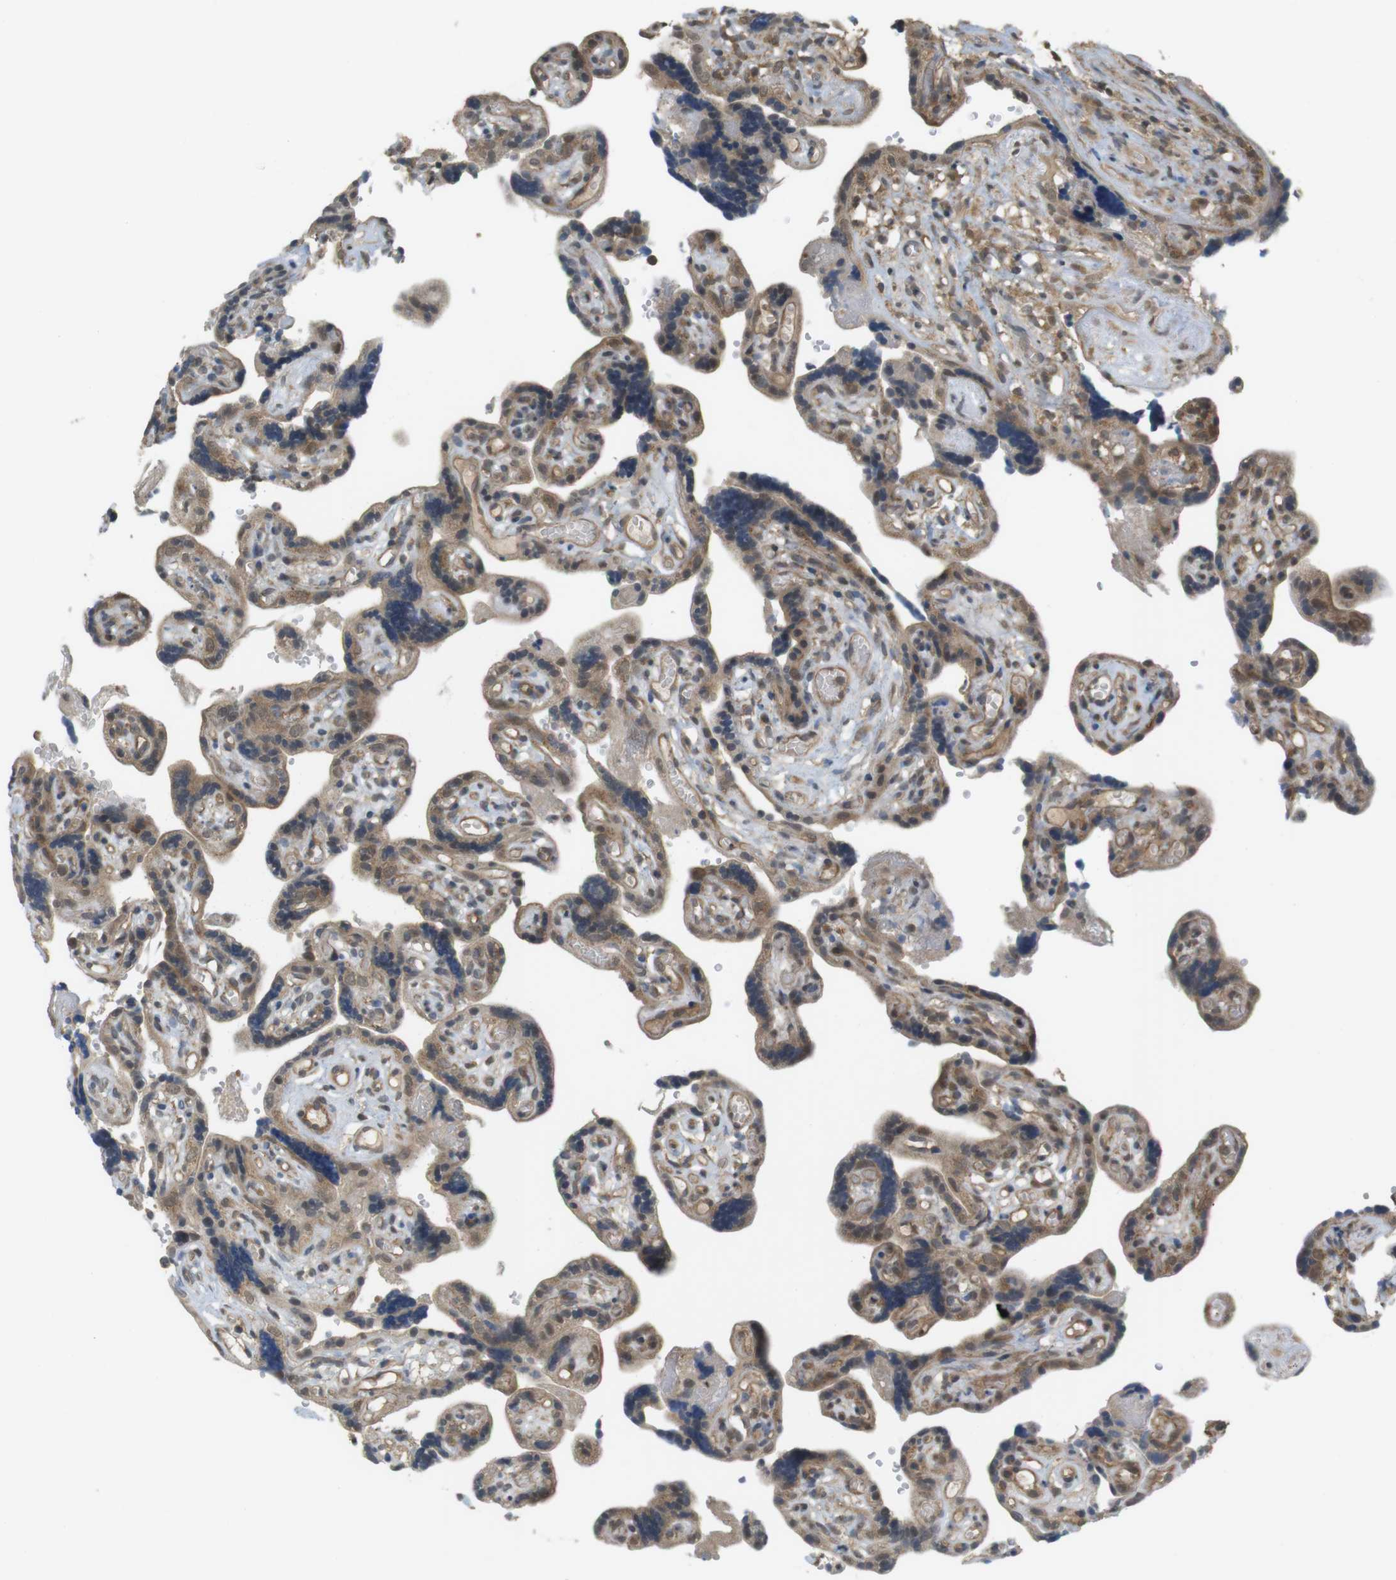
{"staining": {"intensity": "moderate", "quantity": ">75%", "location": "cytoplasmic/membranous"}, "tissue": "placenta", "cell_type": "Trophoblastic cells", "image_type": "normal", "snomed": [{"axis": "morphology", "description": "Normal tissue, NOS"}, {"axis": "topography", "description": "Placenta"}], "caption": "Moderate cytoplasmic/membranous expression for a protein is identified in approximately >75% of trophoblastic cells of unremarkable placenta using immunohistochemistry.", "gene": "RNF130", "patient": {"sex": "female", "age": 30}}